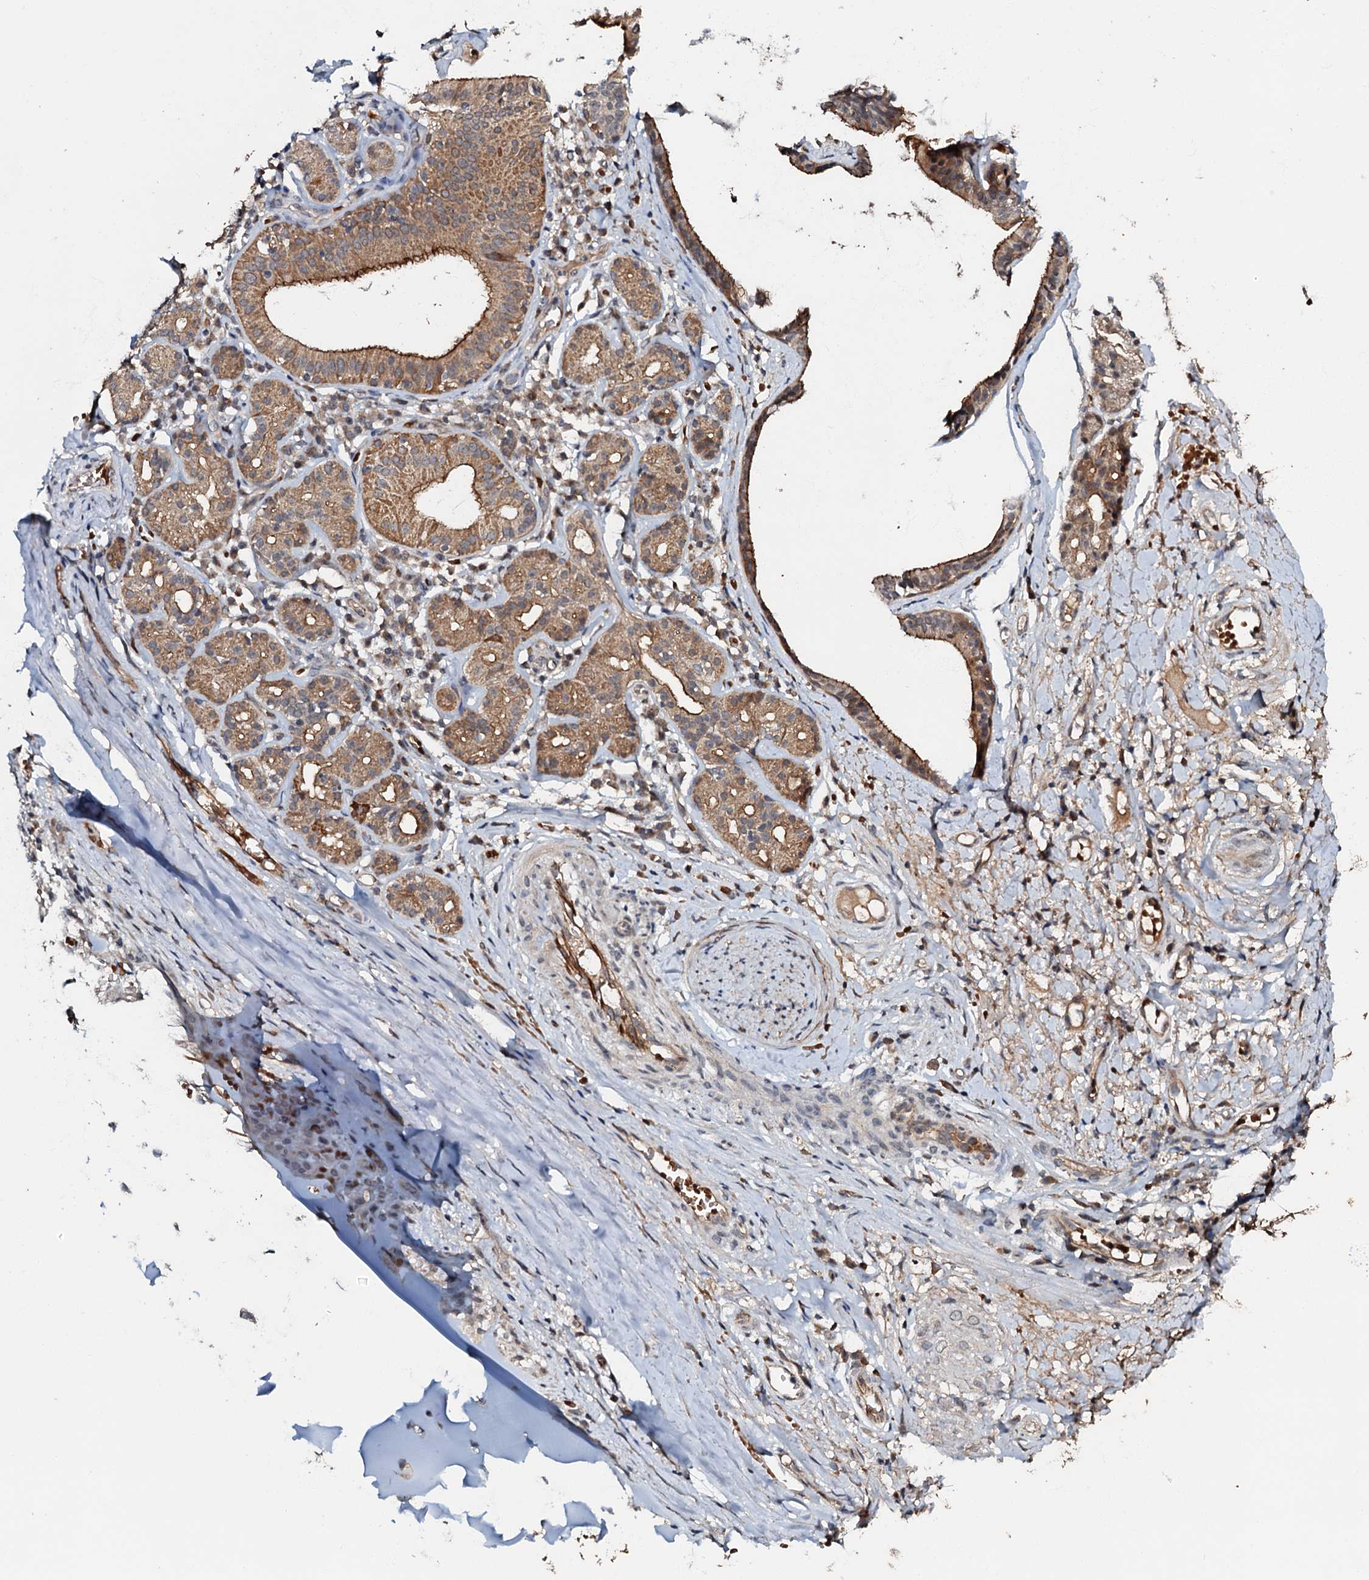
{"staining": {"intensity": "moderate", "quantity": "25%-75%", "location": "nuclear"}, "tissue": "adipose tissue", "cell_type": "Adipocytes", "image_type": "normal", "snomed": [{"axis": "morphology", "description": "Normal tissue, NOS"}, {"axis": "morphology", "description": "Basal cell carcinoma"}, {"axis": "topography", "description": "Cartilage tissue"}, {"axis": "topography", "description": "Nasopharynx"}, {"axis": "topography", "description": "Oral tissue"}], "caption": "Immunohistochemical staining of benign adipose tissue reveals medium levels of moderate nuclear positivity in about 25%-75% of adipocytes.", "gene": "MANSC4", "patient": {"sex": "female", "age": 77}}